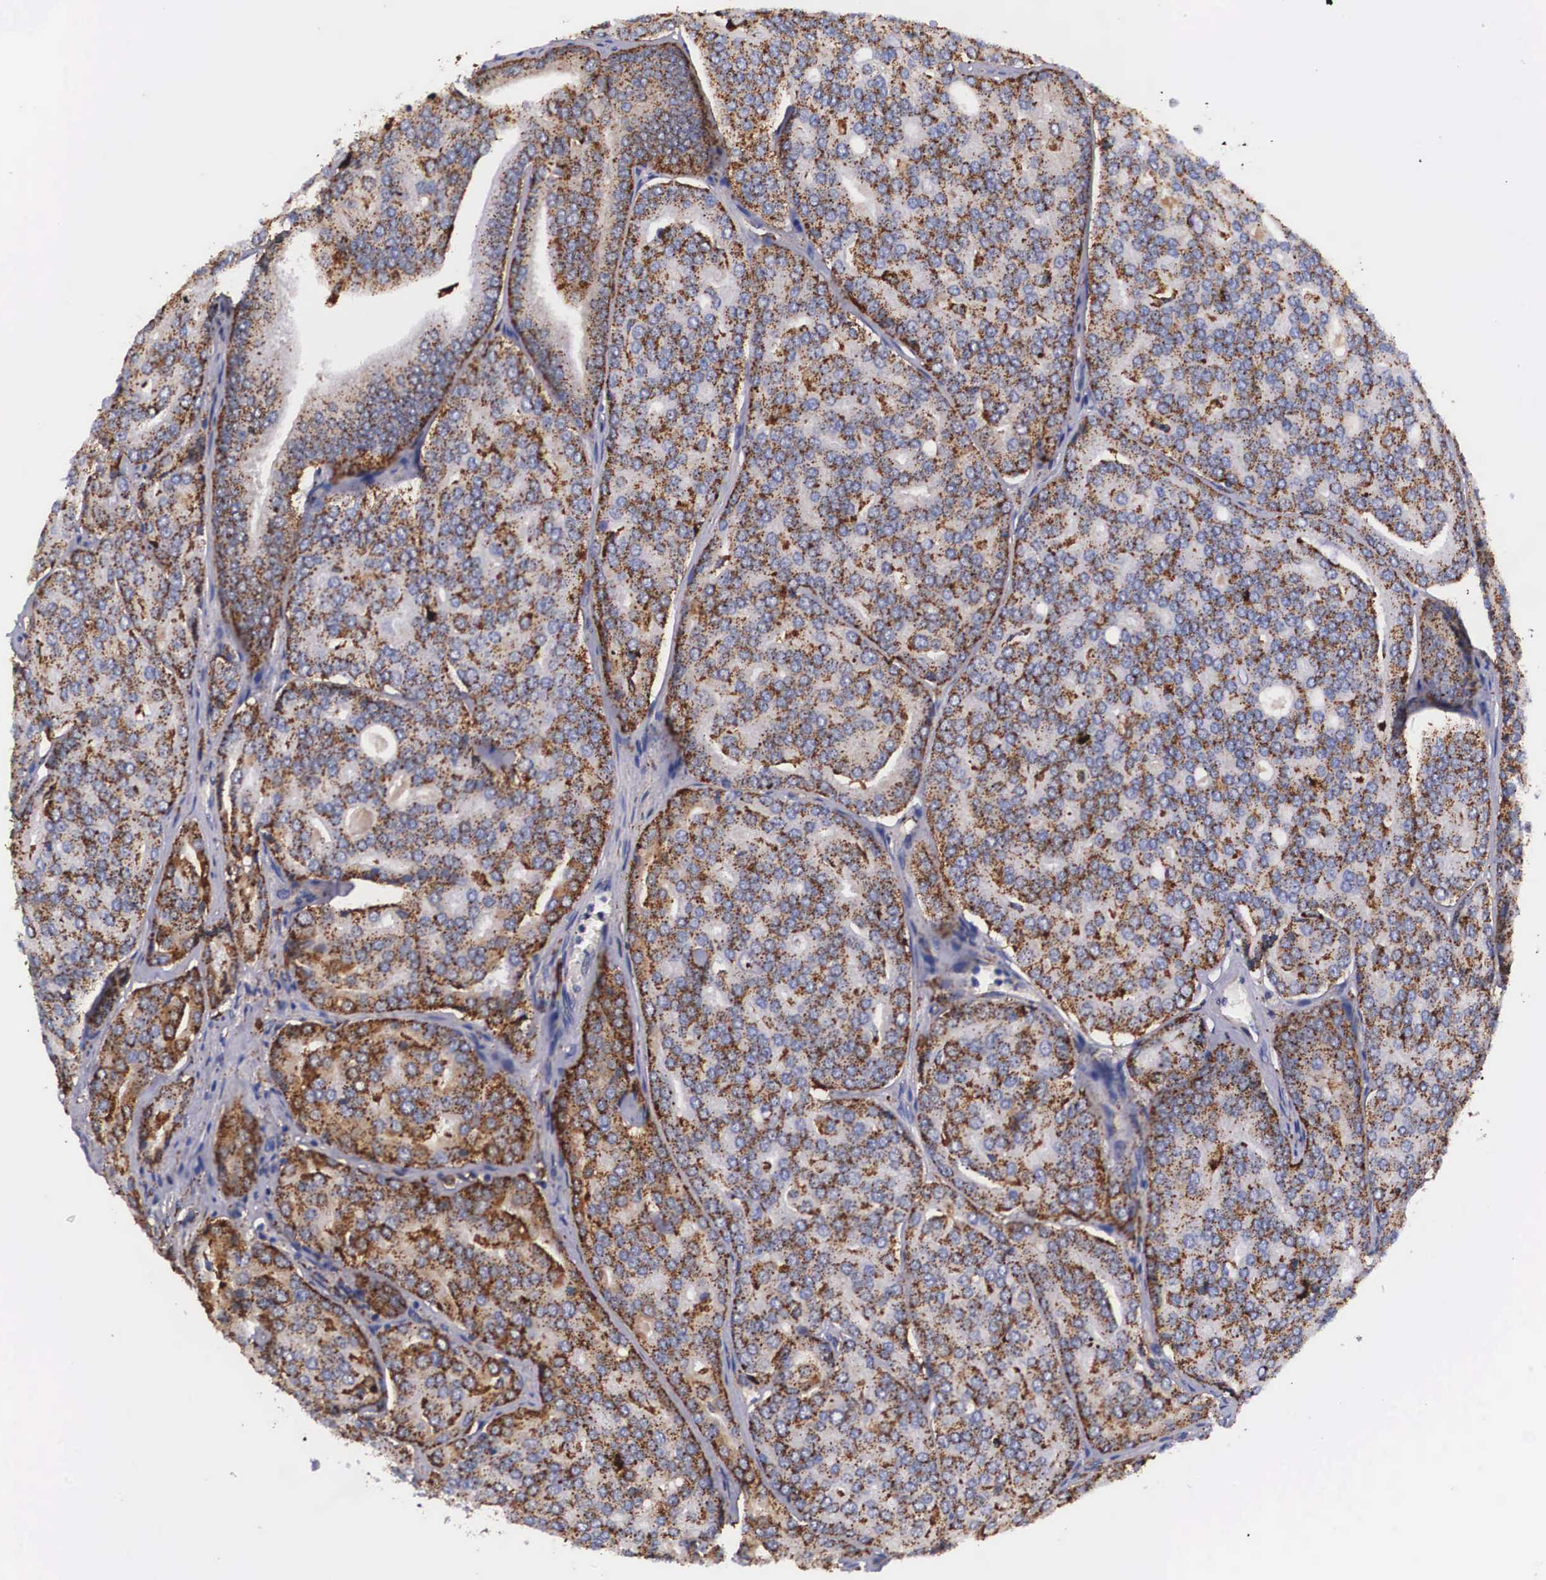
{"staining": {"intensity": "moderate", "quantity": ">75%", "location": "cytoplasmic/membranous"}, "tissue": "prostate cancer", "cell_type": "Tumor cells", "image_type": "cancer", "snomed": [{"axis": "morphology", "description": "Adenocarcinoma, High grade"}, {"axis": "topography", "description": "Prostate"}], "caption": "Human prostate high-grade adenocarcinoma stained with a brown dye exhibits moderate cytoplasmic/membranous positive positivity in about >75% of tumor cells.", "gene": "NAGA", "patient": {"sex": "male", "age": 64}}